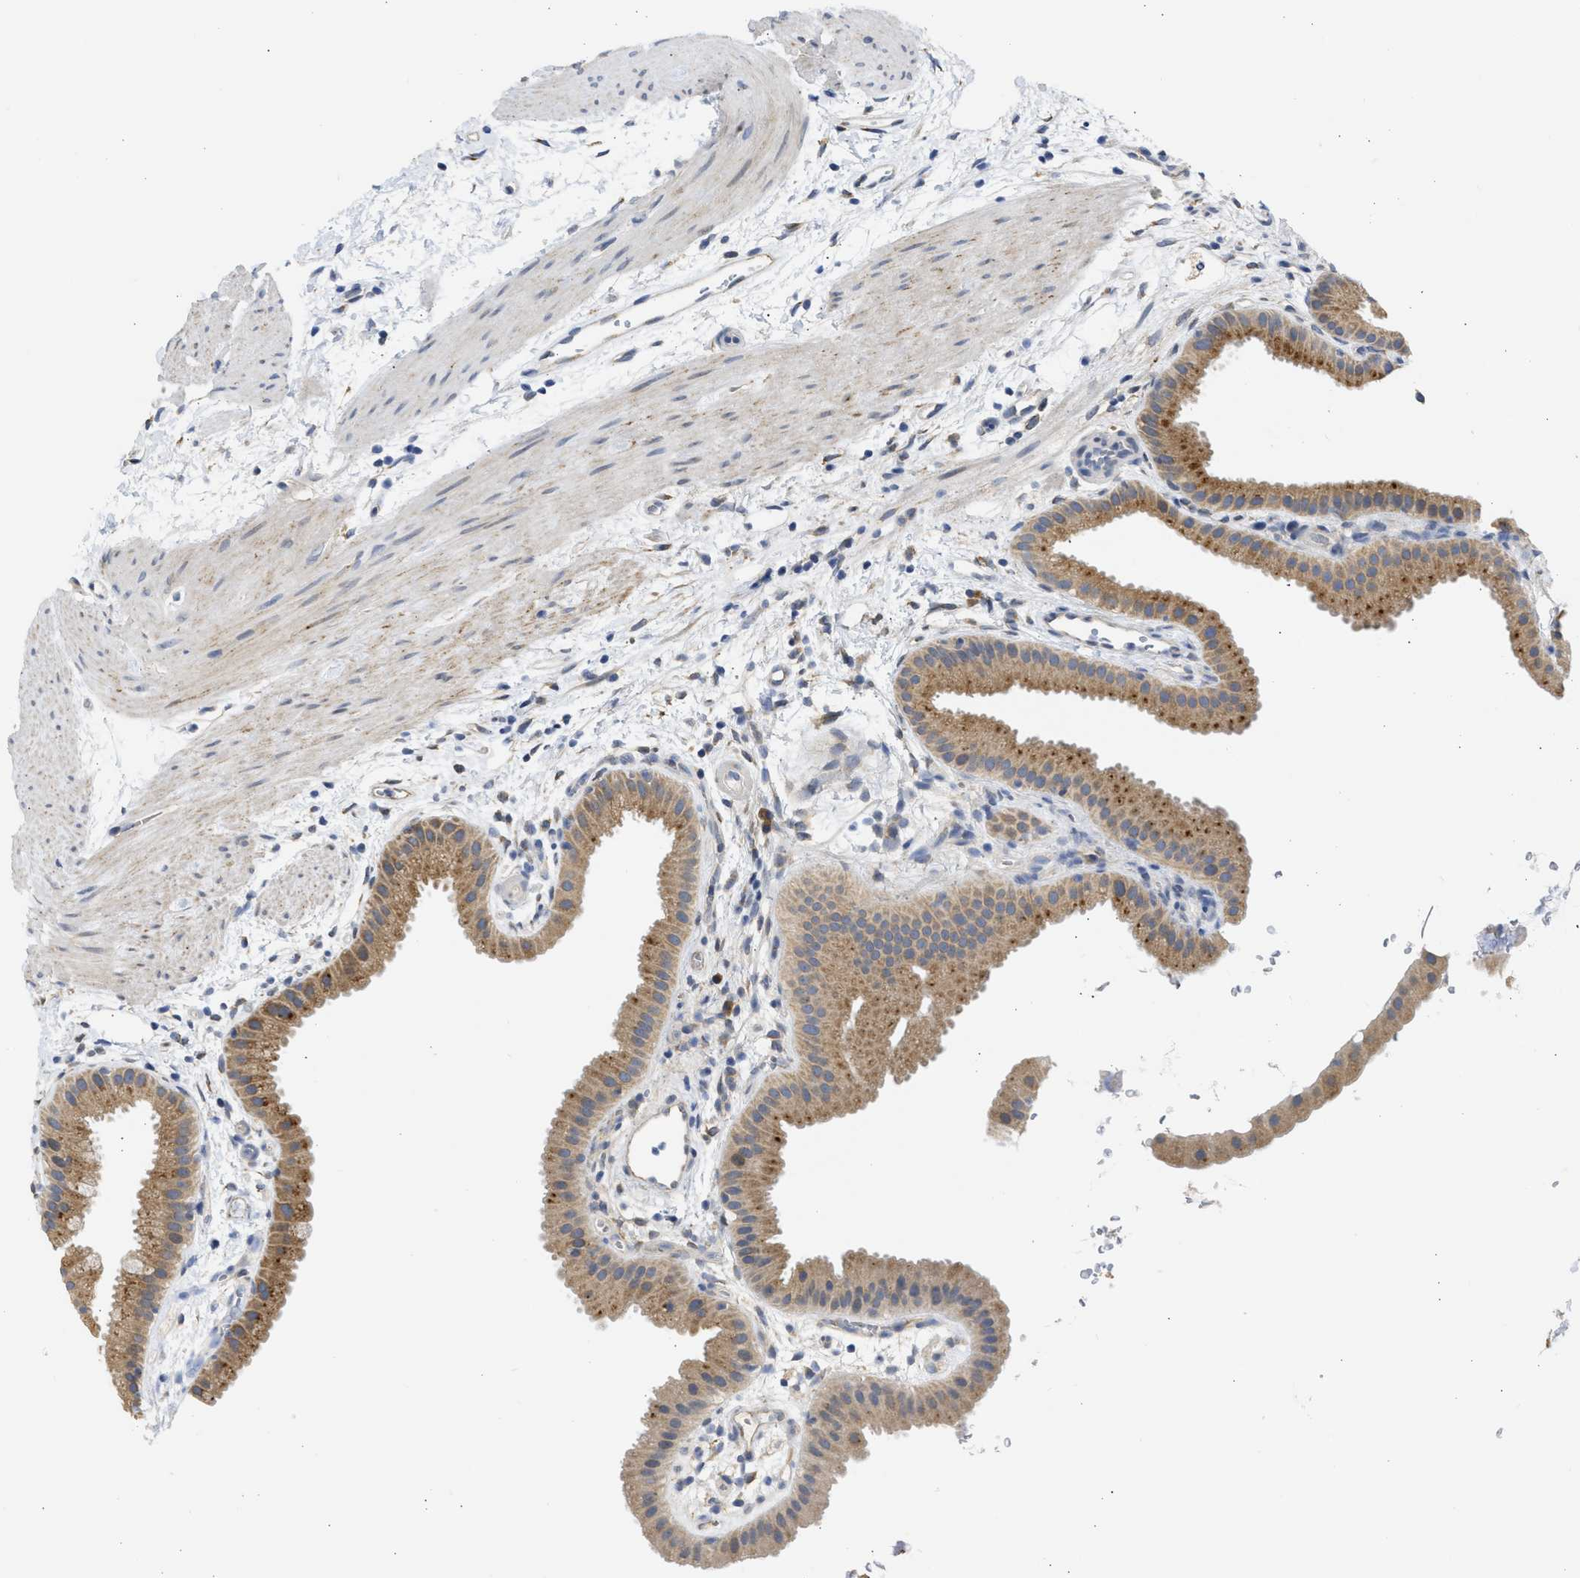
{"staining": {"intensity": "strong", "quantity": ">75%", "location": "cytoplasmic/membranous"}, "tissue": "gallbladder", "cell_type": "Glandular cells", "image_type": "normal", "snomed": [{"axis": "morphology", "description": "Normal tissue, NOS"}, {"axis": "topography", "description": "Gallbladder"}], "caption": "Gallbladder was stained to show a protein in brown. There is high levels of strong cytoplasmic/membranous expression in about >75% of glandular cells.", "gene": "TMED1", "patient": {"sex": "female", "age": 64}}